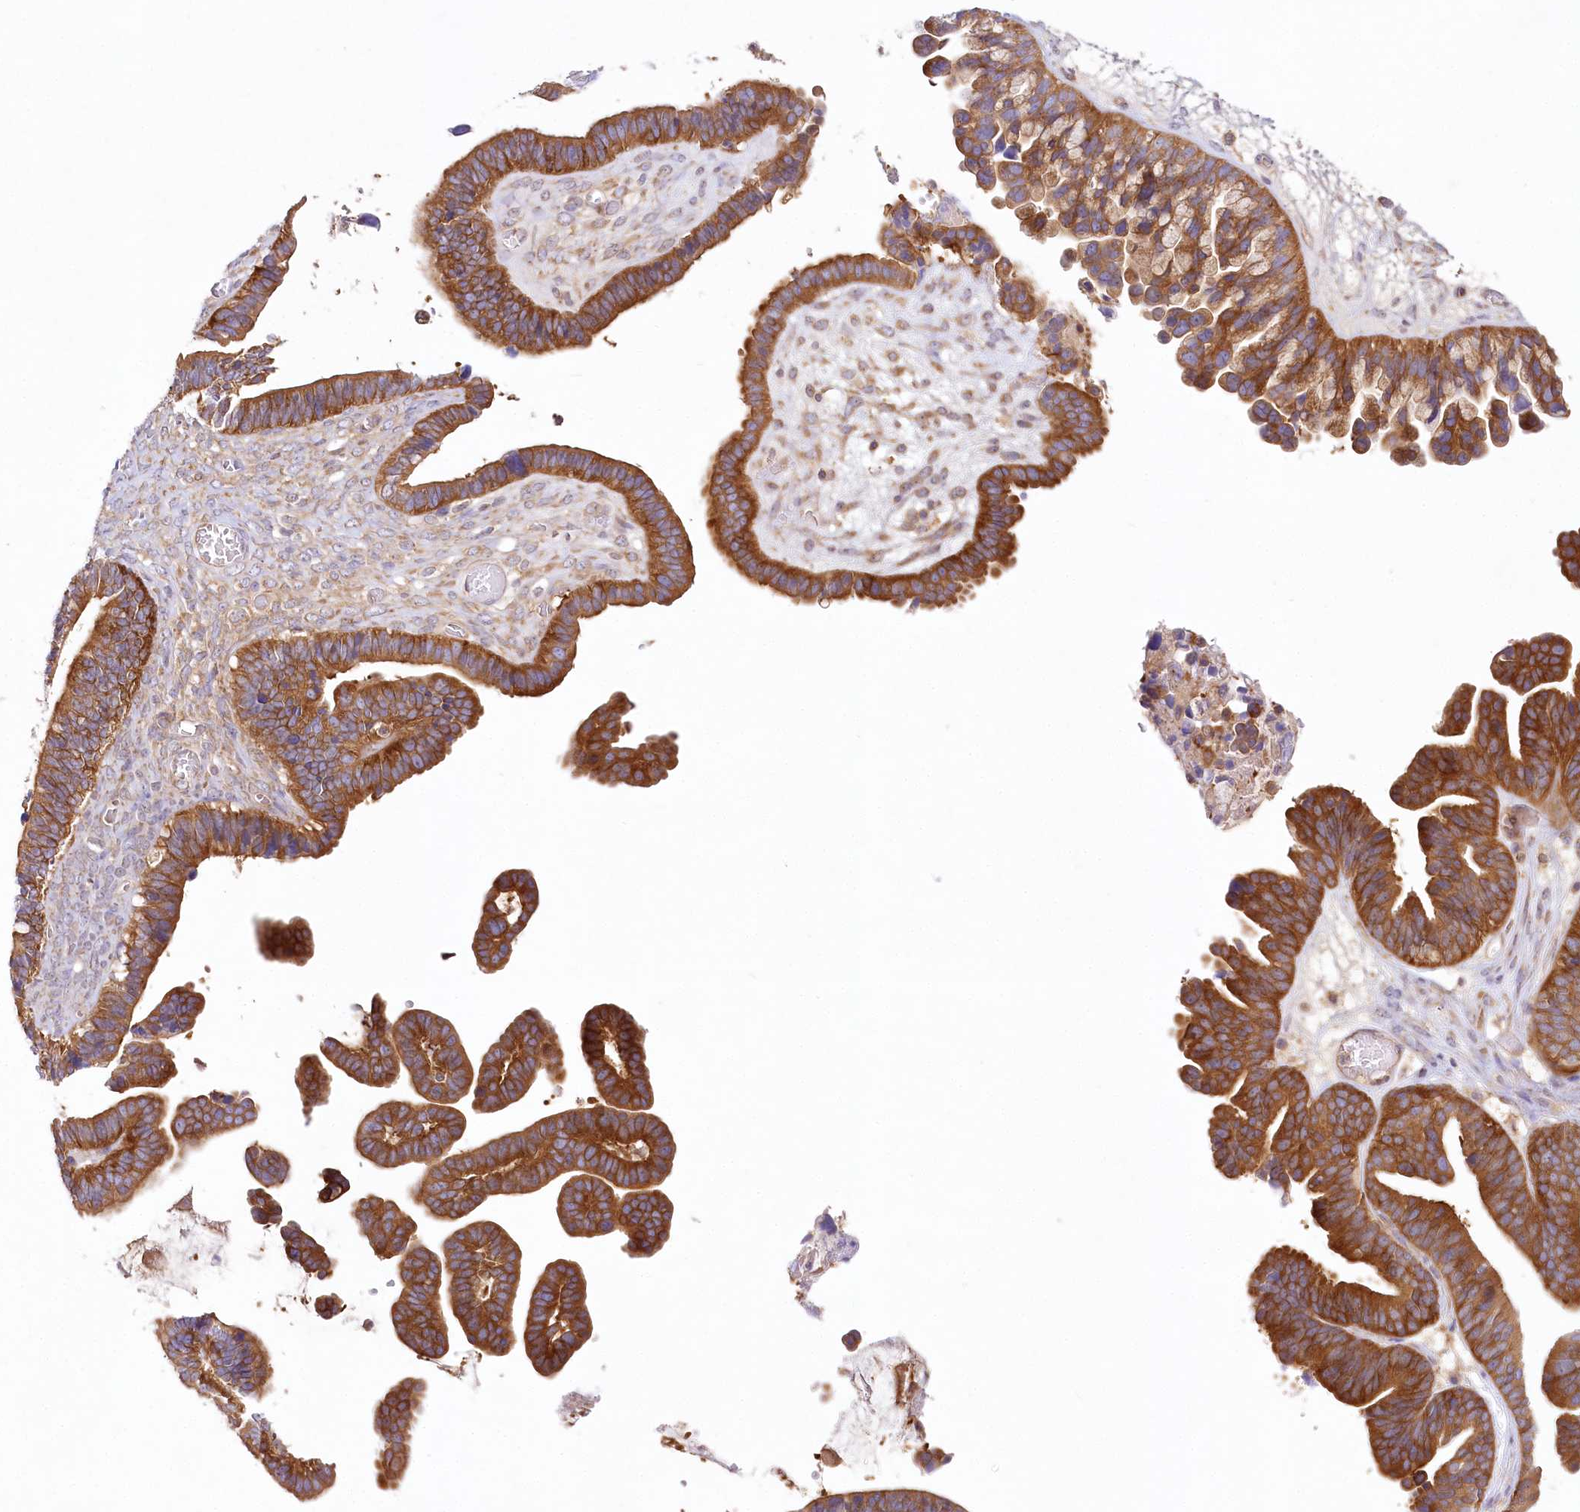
{"staining": {"intensity": "strong", "quantity": ">75%", "location": "cytoplasmic/membranous"}, "tissue": "ovarian cancer", "cell_type": "Tumor cells", "image_type": "cancer", "snomed": [{"axis": "morphology", "description": "Cystadenocarcinoma, serous, NOS"}, {"axis": "topography", "description": "Ovary"}], "caption": "Strong cytoplasmic/membranous positivity for a protein is appreciated in approximately >75% of tumor cells of ovarian serous cystadenocarcinoma using IHC.", "gene": "ABRAXAS2", "patient": {"sex": "female", "age": 56}}